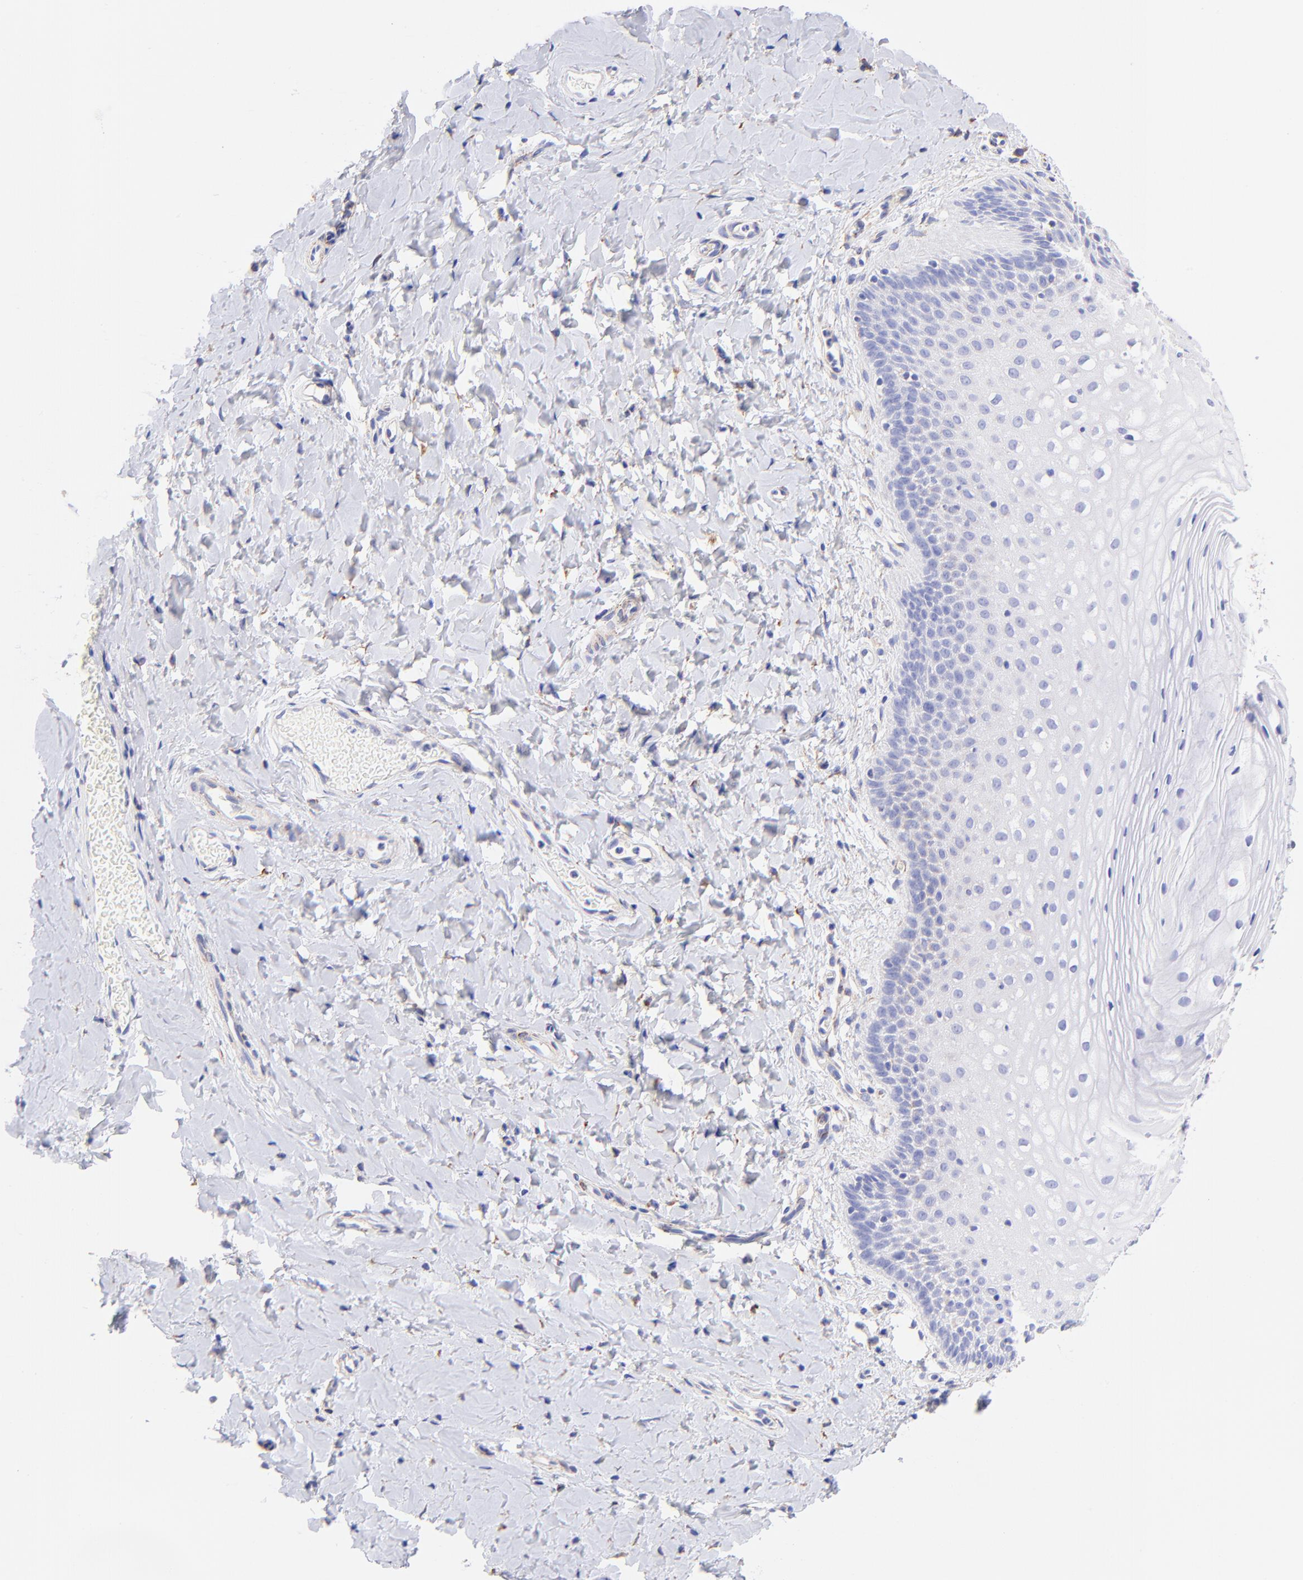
{"staining": {"intensity": "negative", "quantity": "none", "location": "none"}, "tissue": "vagina", "cell_type": "Squamous epithelial cells", "image_type": "normal", "snomed": [{"axis": "morphology", "description": "Normal tissue, NOS"}, {"axis": "topography", "description": "Vagina"}], "caption": "Squamous epithelial cells show no significant protein expression in normal vagina.", "gene": "SPARC", "patient": {"sex": "female", "age": 55}}